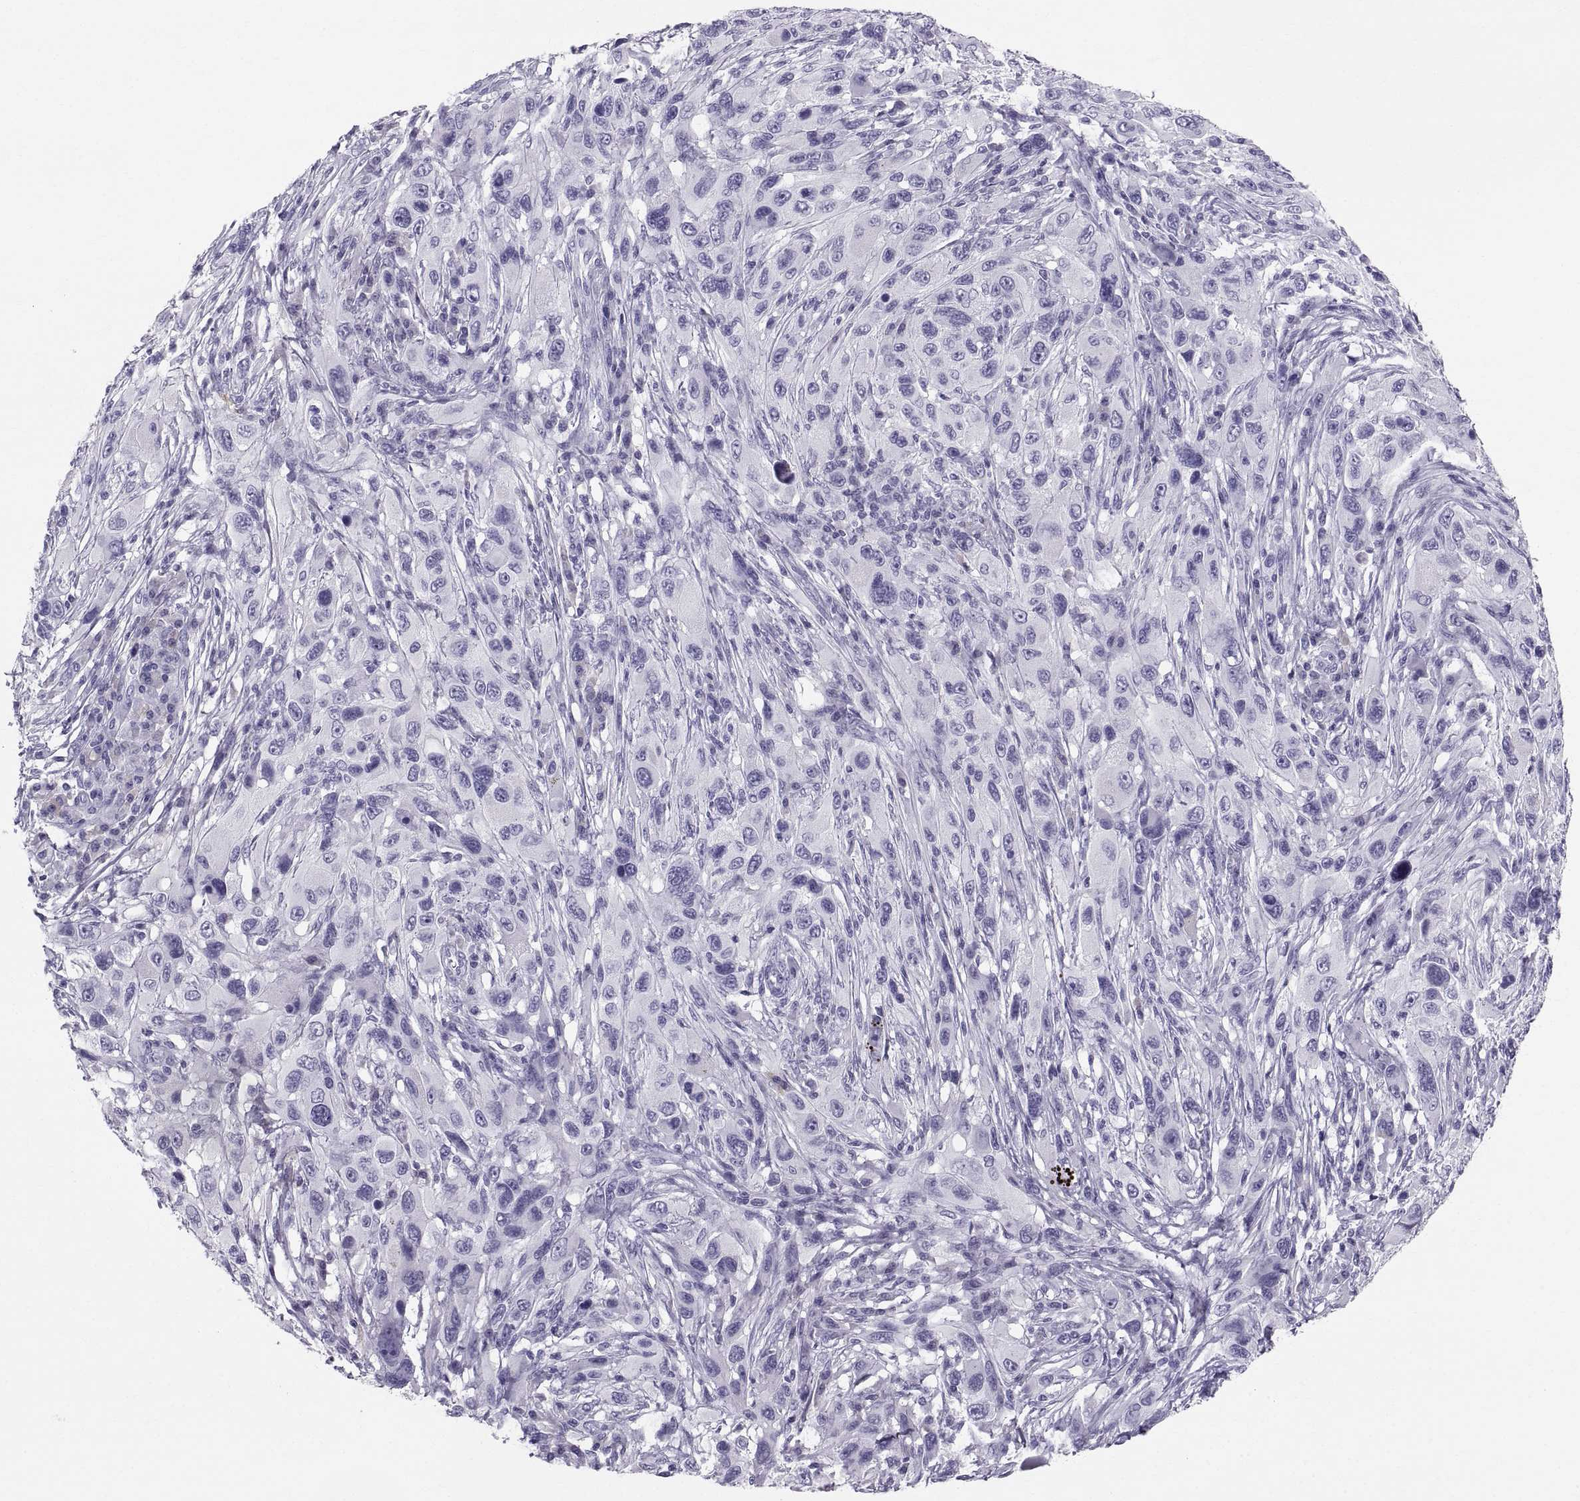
{"staining": {"intensity": "negative", "quantity": "none", "location": "none"}, "tissue": "melanoma", "cell_type": "Tumor cells", "image_type": "cancer", "snomed": [{"axis": "morphology", "description": "Malignant melanoma, NOS"}, {"axis": "topography", "description": "Skin"}], "caption": "Immunohistochemistry (IHC) histopathology image of human malignant melanoma stained for a protein (brown), which reveals no staining in tumor cells.", "gene": "SLC22A6", "patient": {"sex": "male", "age": 53}}